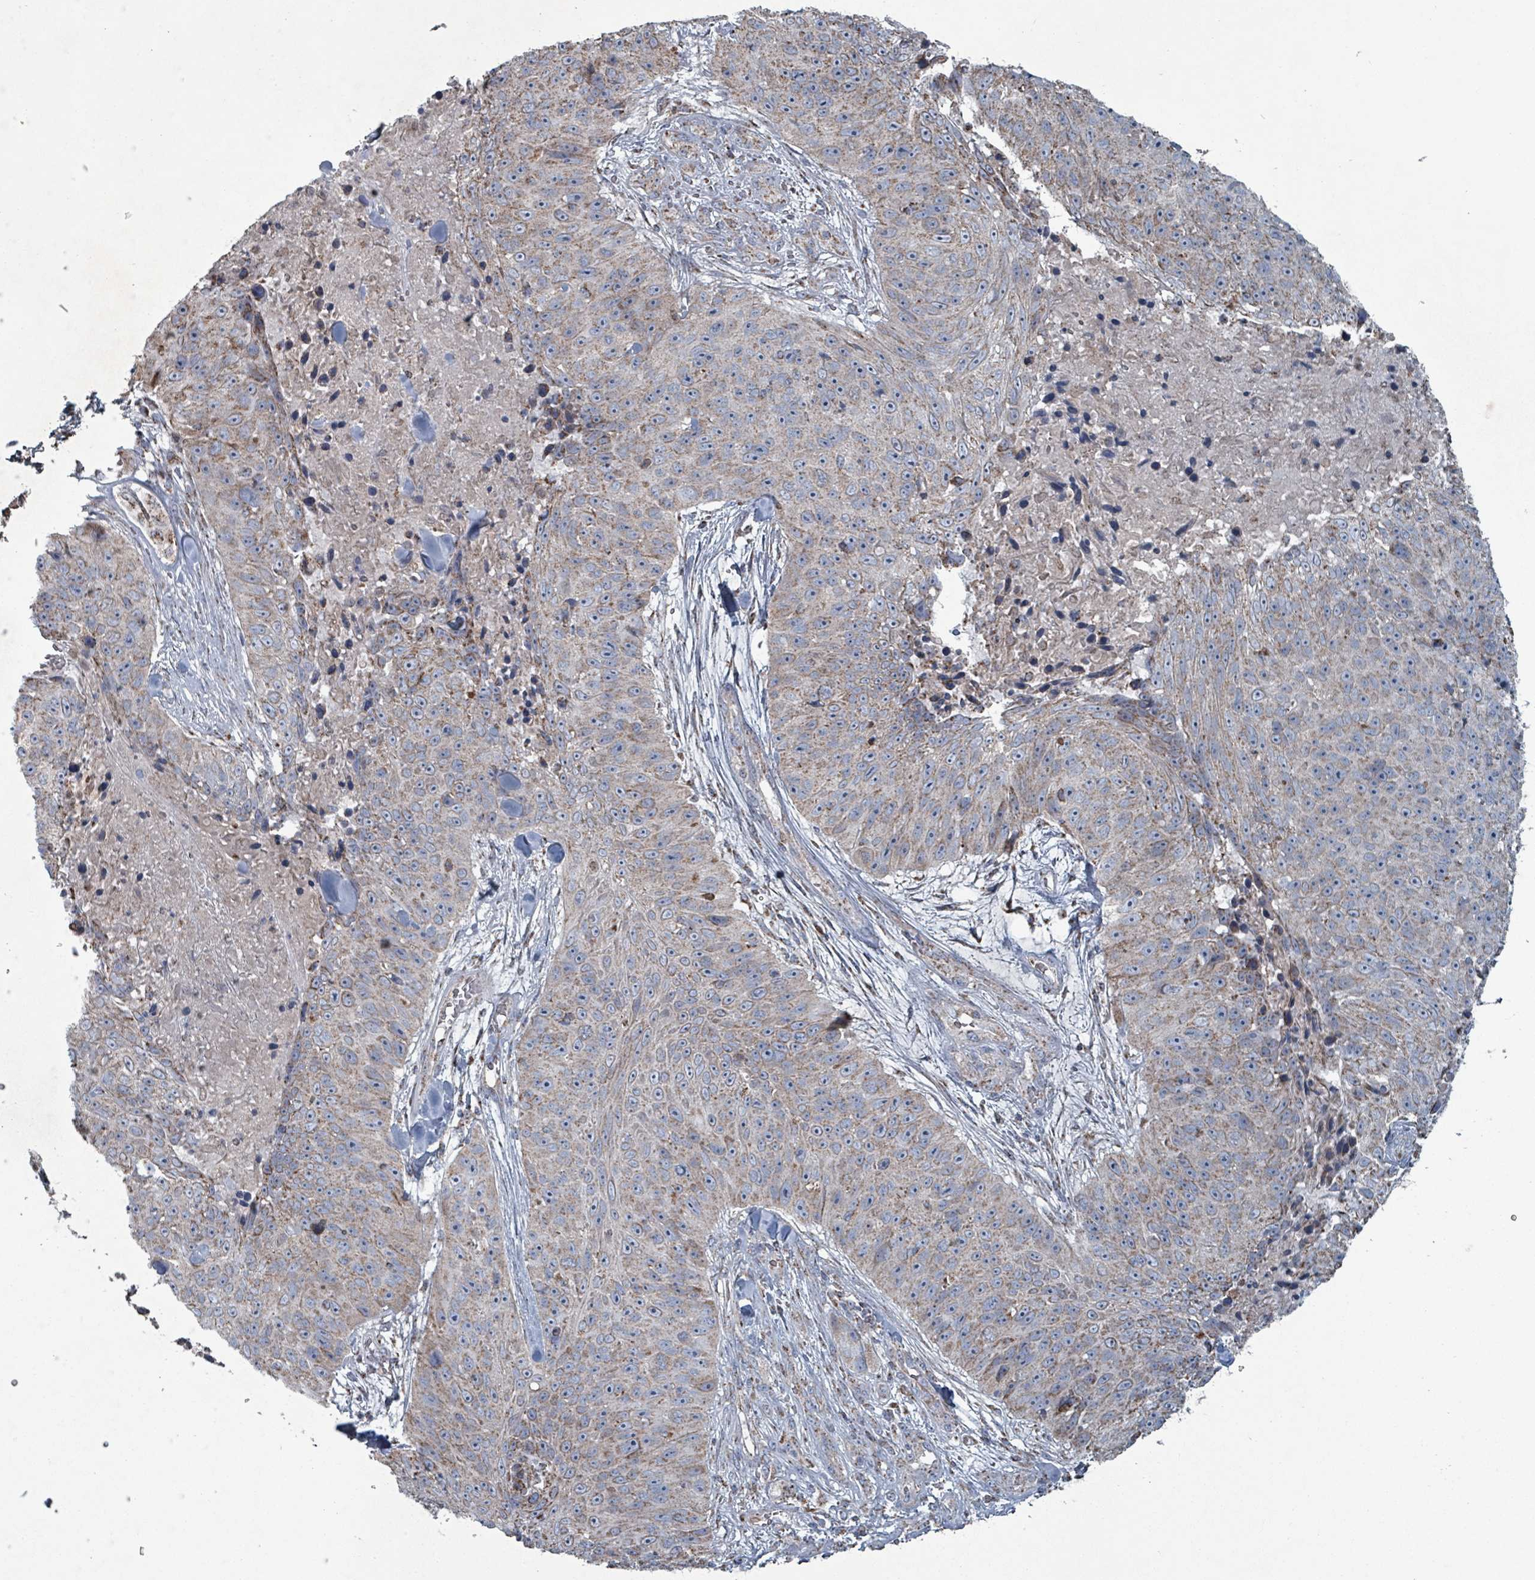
{"staining": {"intensity": "weak", "quantity": "25%-75%", "location": "cytoplasmic/membranous"}, "tissue": "skin cancer", "cell_type": "Tumor cells", "image_type": "cancer", "snomed": [{"axis": "morphology", "description": "Squamous cell carcinoma, NOS"}, {"axis": "topography", "description": "Skin"}], "caption": "IHC of human squamous cell carcinoma (skin) demonstrates low levels of weak cytoplasmic/membranous positivity in approximately 25%-75% of tumor cells.", "gene": "ABHD18", "patient": {"sex": "female", "age": 87}}